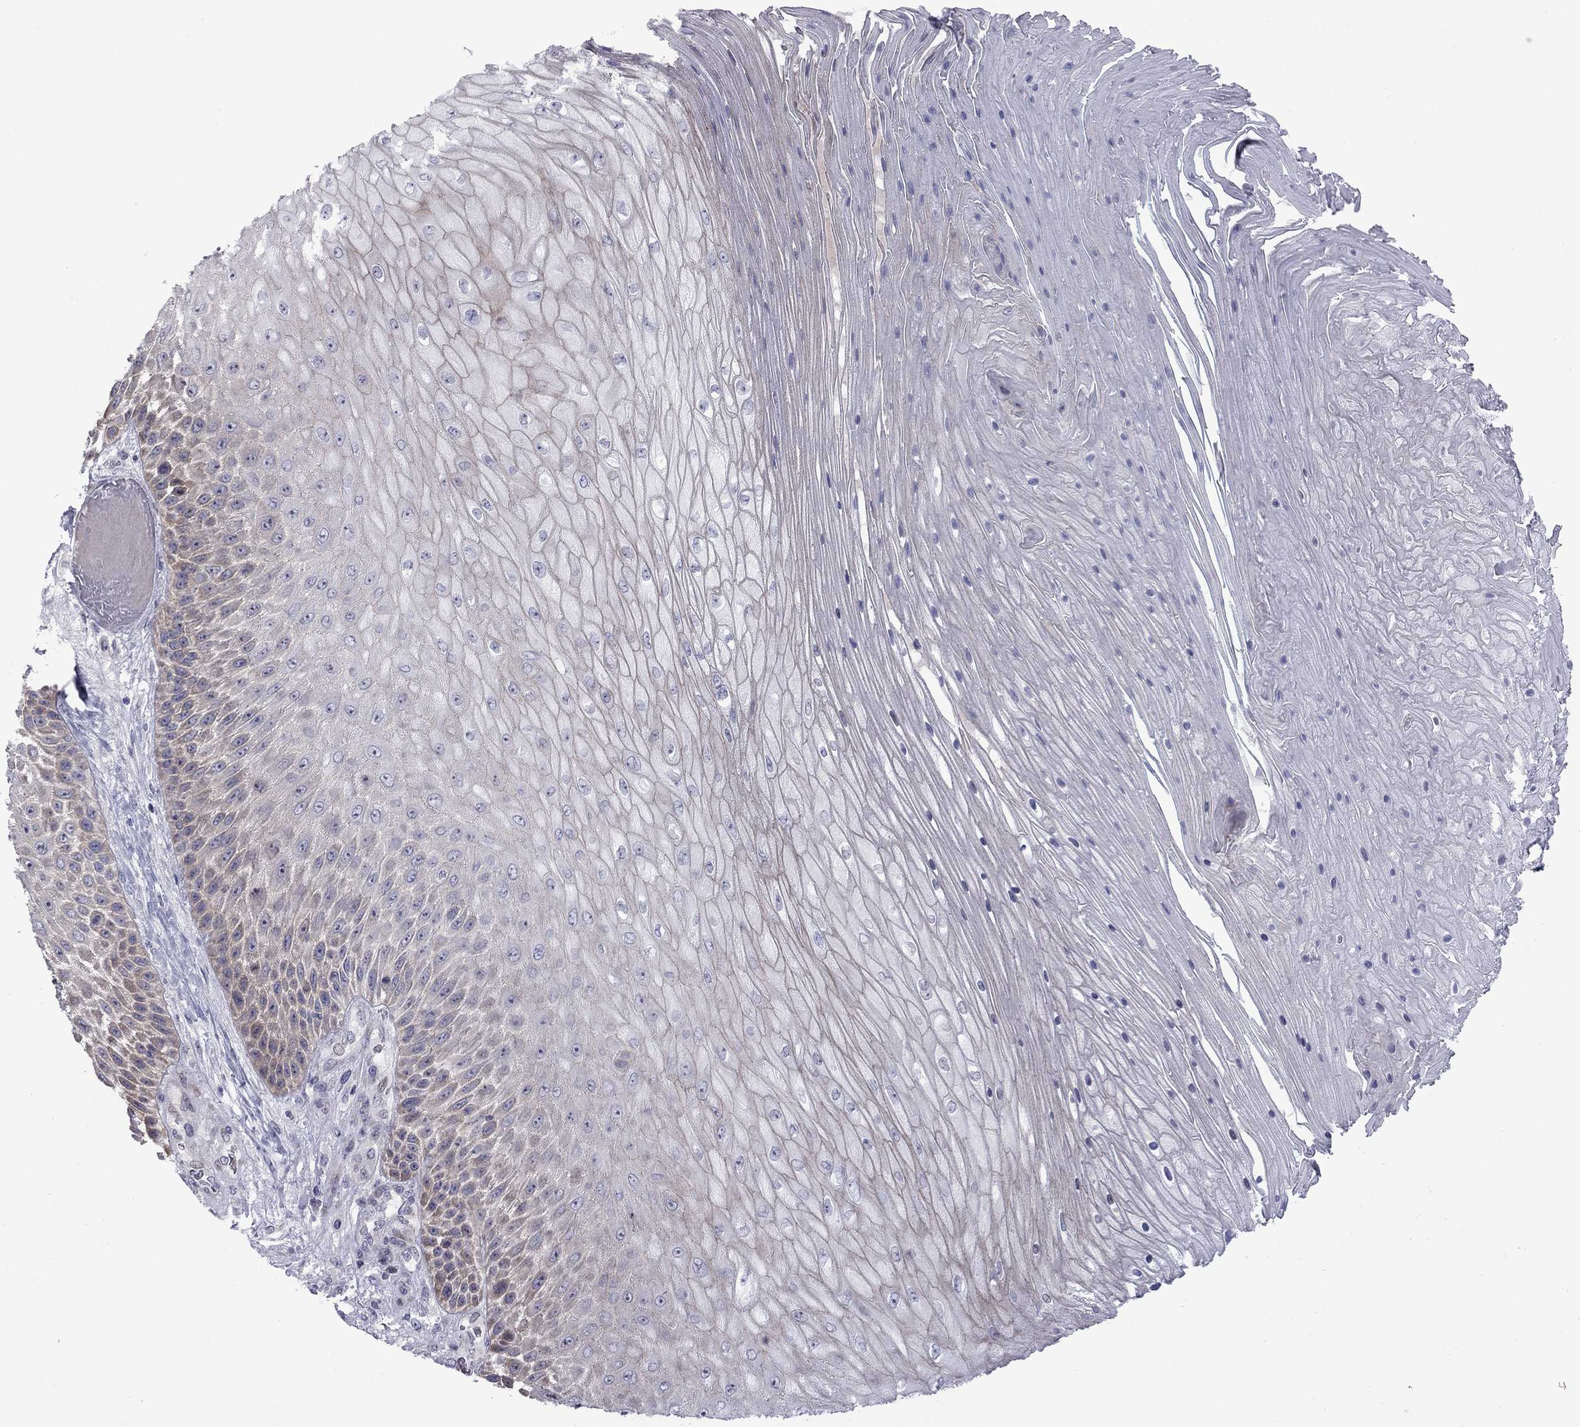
{"staining": {"intensity": "weak", "quantity": "25%-75%", "location": "cytoplasmic/membranous"}, "tissue": "skin cancer", "cell_type": "Tumor cells", "image_type": "cancer", "snomed": [{"axis": "morphology", "description": "Squamous cell carcinoma, NOS"}, {"axis": "topography", "description": "Skin"}], "caption": "High-magnification brightfield microscopy of skin squamous cell carcinoma stained with DAB (3,3'-diaminobenzidine) (brown) and counterstained with hematoxylin (blue). tumor cells exhibit weak cytoplasmic/membranous expression is appreciated in approximately25%-75% of cells. (DAB IHC with brightfield microscopy, high magnification).", "gene": "NRARP", "patient": {"sex": "male", "age": 62}}